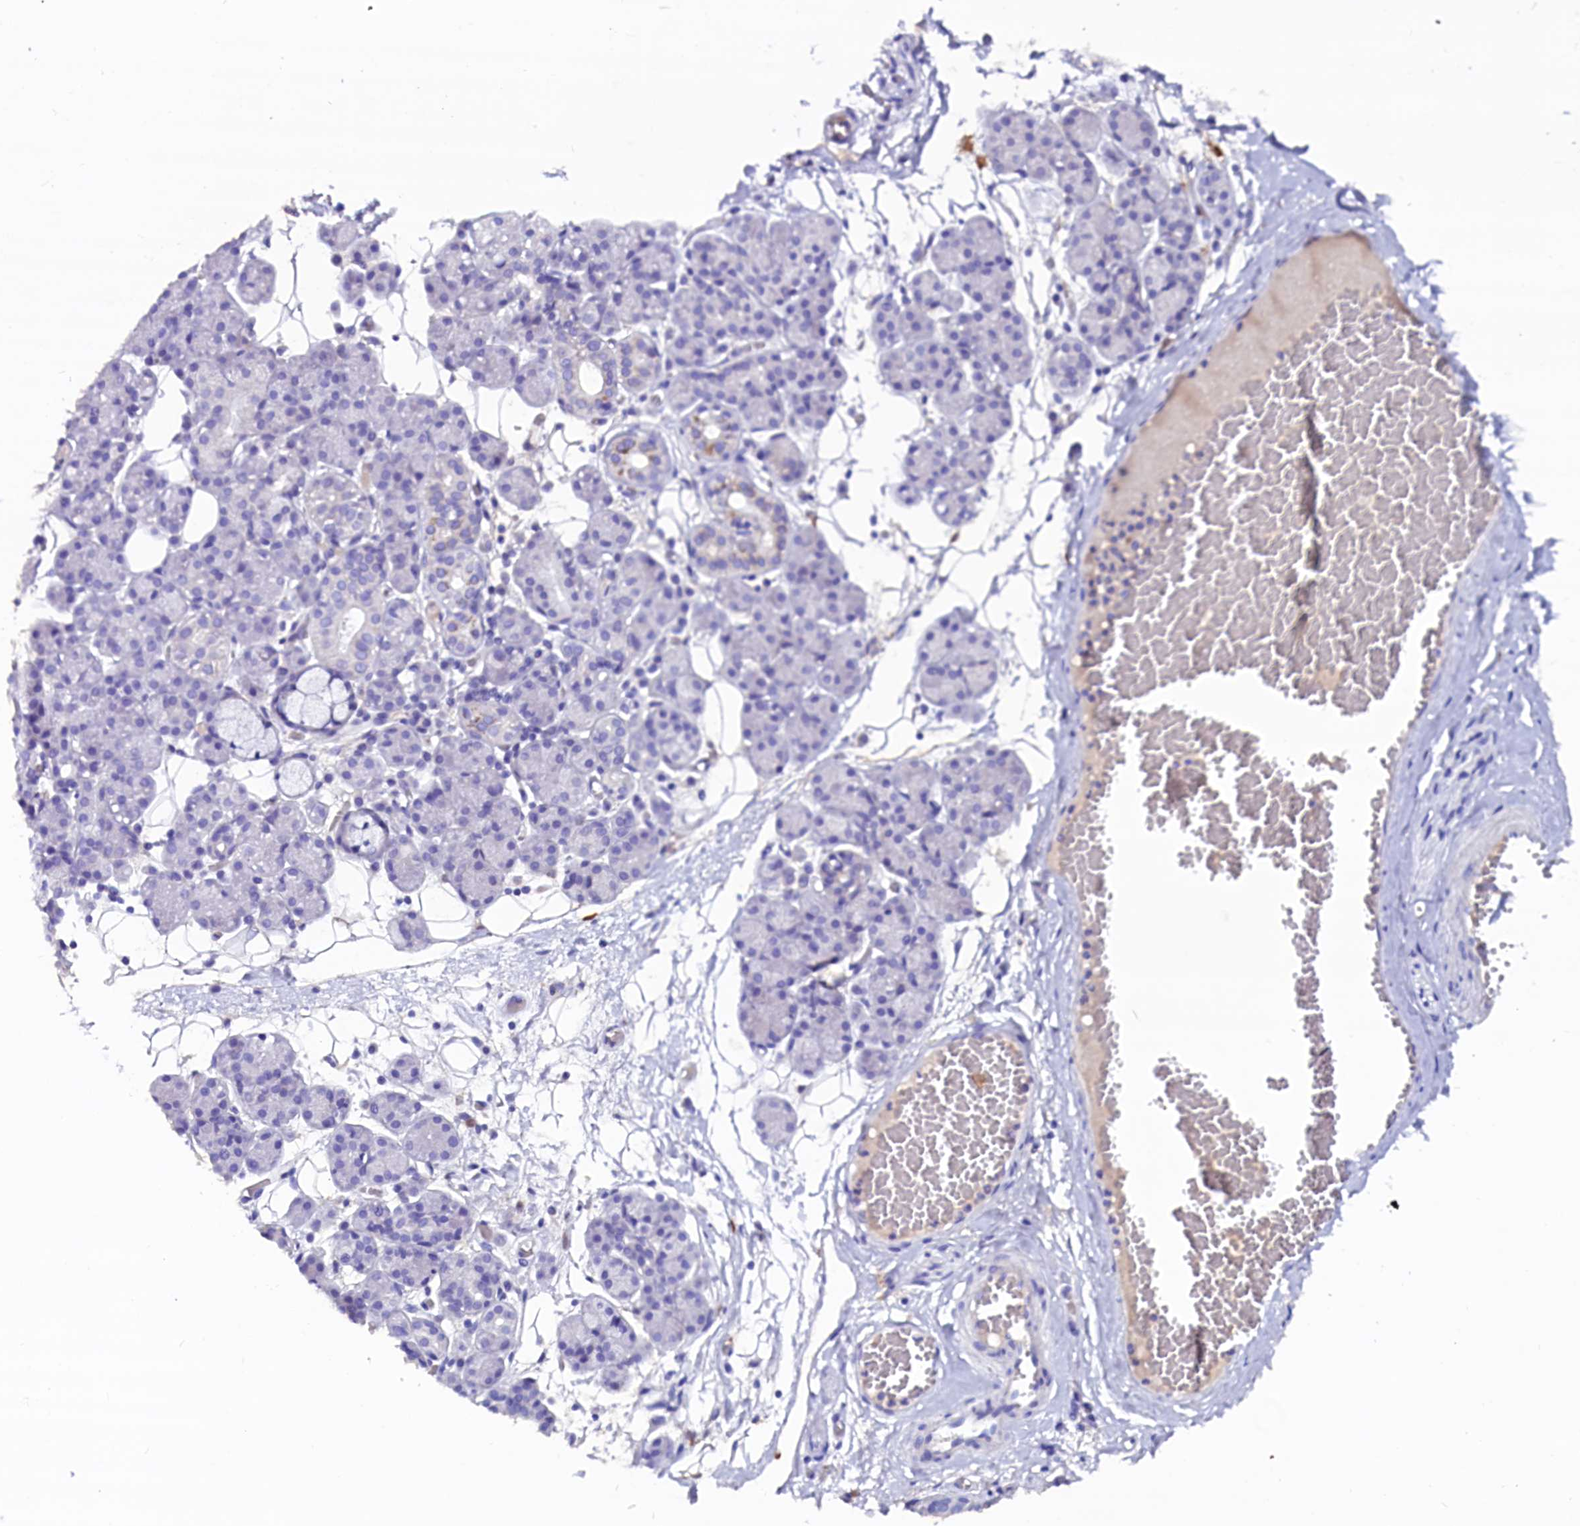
{"staining": {"intensity": "negative", "quantity": "none", "location": "none"}, "tissue": "salivary gland", "cell_type": "Glandular cells", "image_type": "normal", "snomed": [{"axis": "morphology", "description": "Normal tissue, NOS"}, {"axis": "topography", "description": "Salivary gland"}], "caption": "DAB (3,3'-diaminobenzidine) immunohistochemical staining of unremarkable salivary gland shows no significant positivity in glandular cells.", "gene": "CCBE1", "patient": {"sex": "male", "age": 63}}